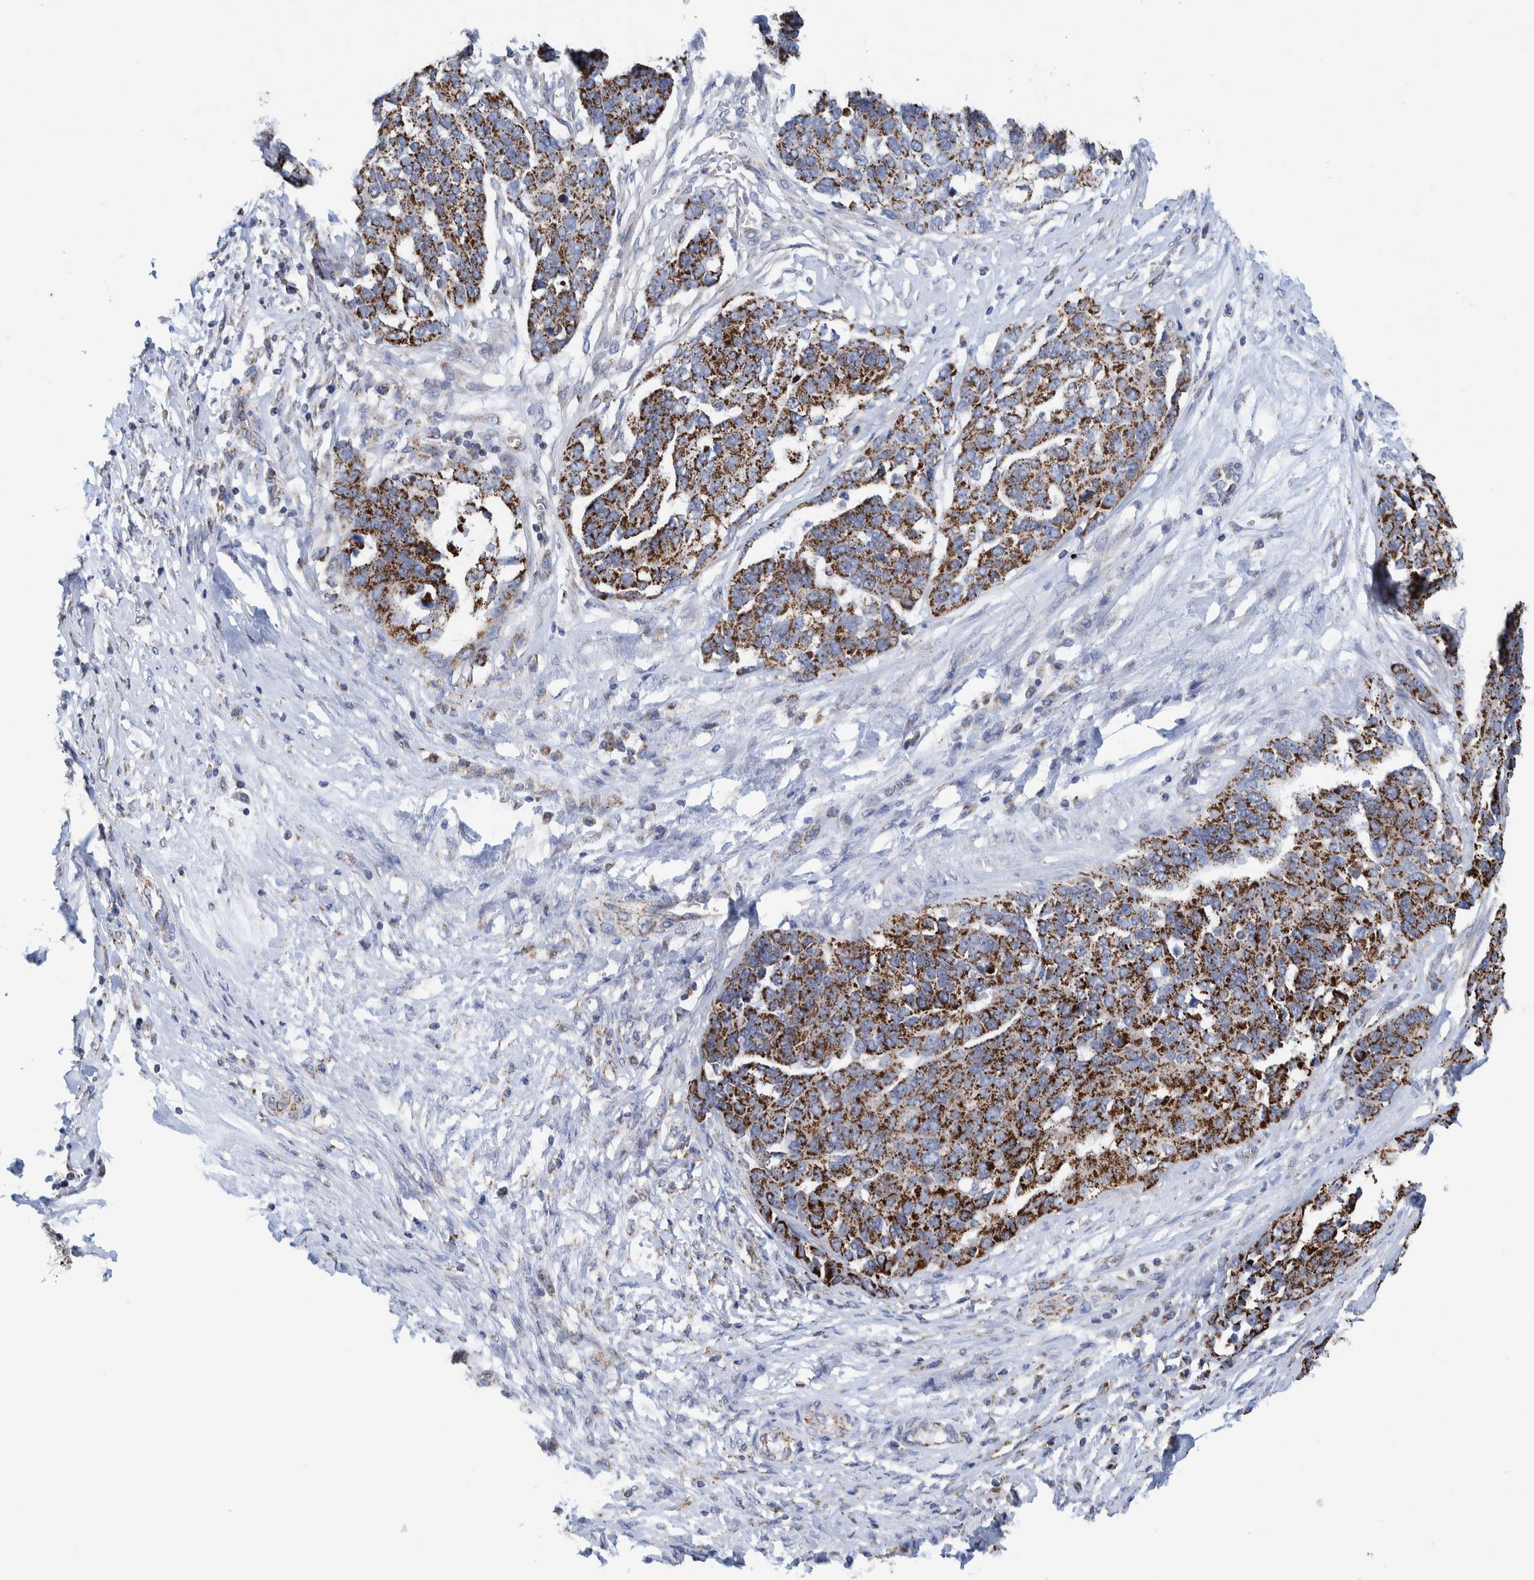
{"staining": {"intensity": "strong", "quantity": ">75%", "location": "cytoplasmic/membranous"}, "tissue": "ovarian cancer", "cell_type": "Tumor cells", "image_type": "cancer", "snomed": [{"axis": "morphology", "description": "Cystadenocarcinoma, serous, NOS"}, {"axis": "topography", "description": "Ovary"}], "caption": "Immunohistochemistry (IHC) (DAB (3,3'-diaminobenzidine)) staining of human ovarian serous cystadenocarcinoma reveals strong cytoplasmic/membranous protein positivity in about >75% of tumor cells.", "gene": "MRPS7", "patient": {"sex": "female", "age": 44}}